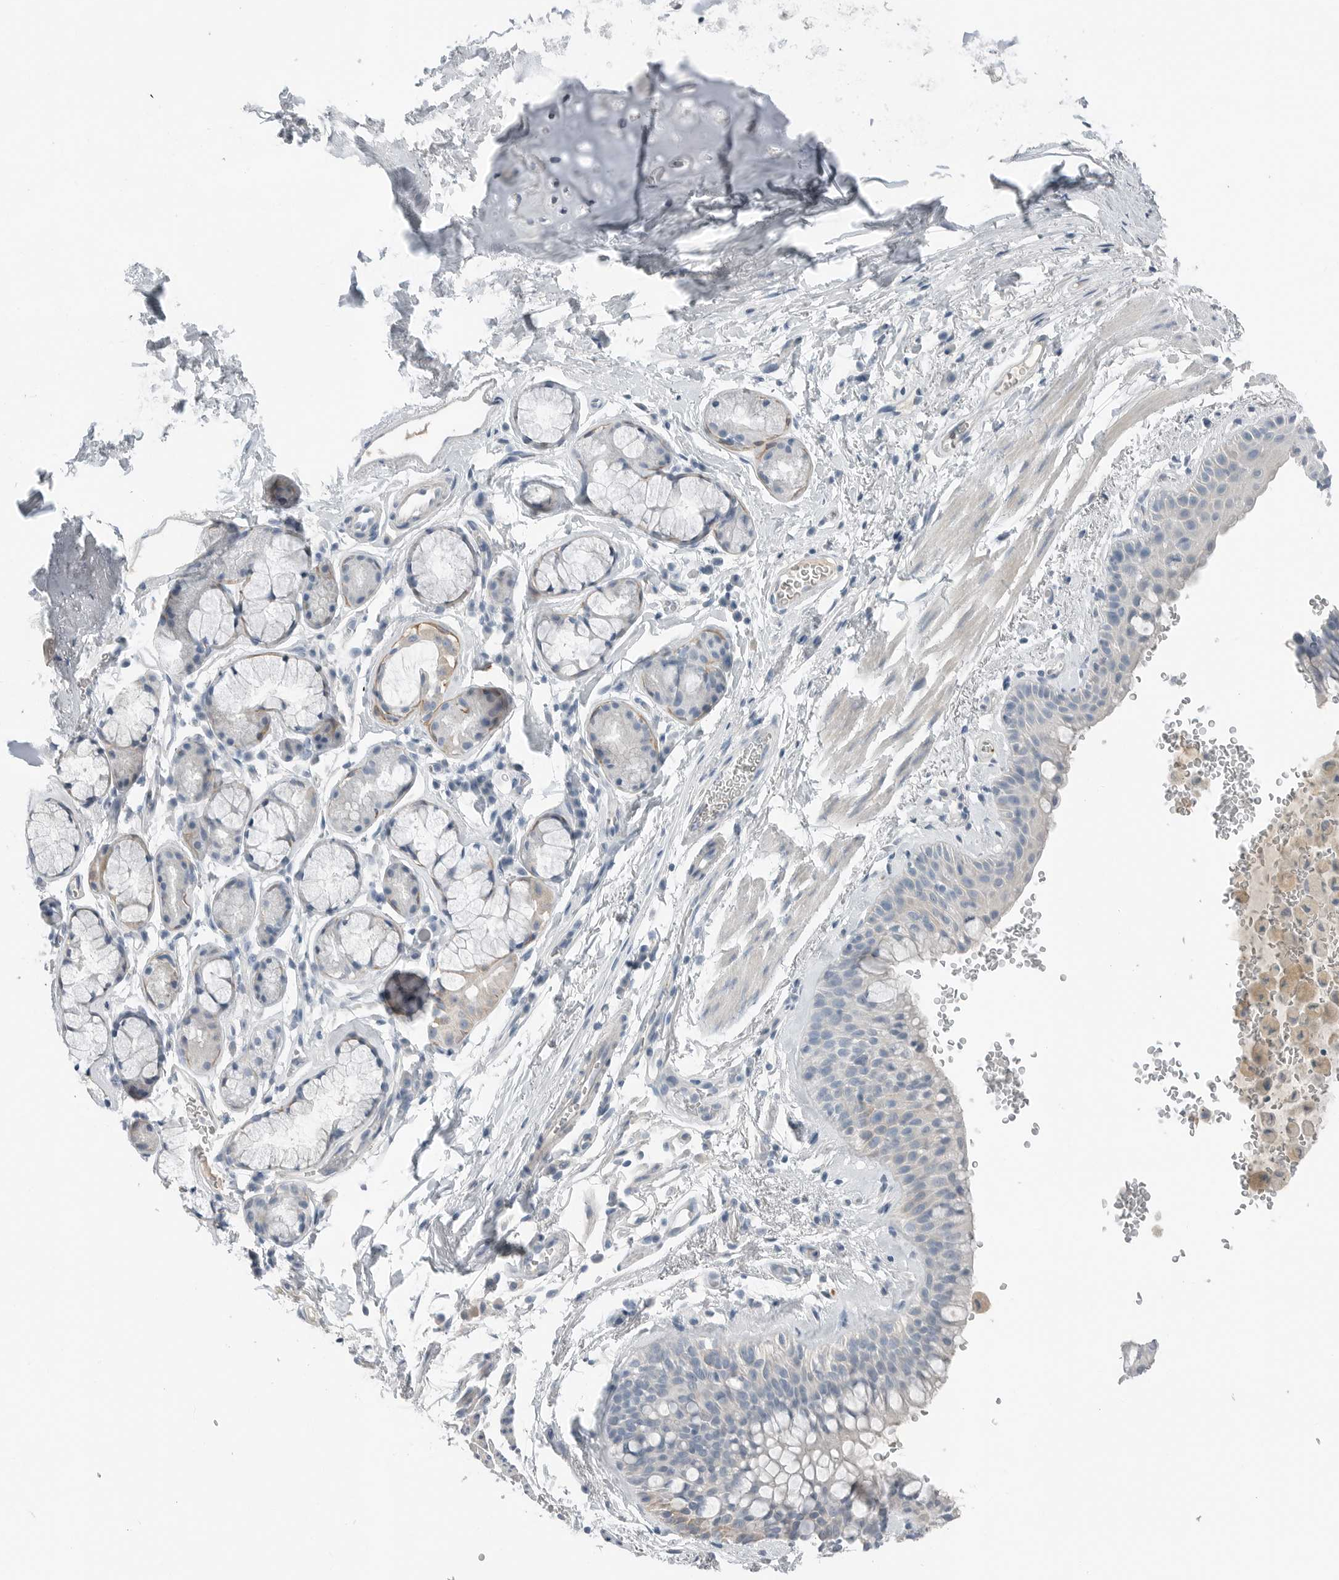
{"staining": {"intensity": "negative", "quantity": "none", "location": "none"}, "tissue": "bronchus", "cell_type": "Respiratory epithelial cells", "image_type": "normal", "snomed": [{"axis": "morphology", "description": "Normal tissue, NOS"}, {"axis": "topography", "description": "Cartilage tissue"}, {"axis": "topography", "description": "Bronchus"}], "caption": "Immunohistochemical staining of unremarkable human bronchus demonstrates no significant expression in respiratory epithelial cells. (DAB (3,3'-diaminobenzidine) IHC with hematoxylin counter stain).", "gene": "SERPINB7", "patient": {"sex": "female", "age": 53}}